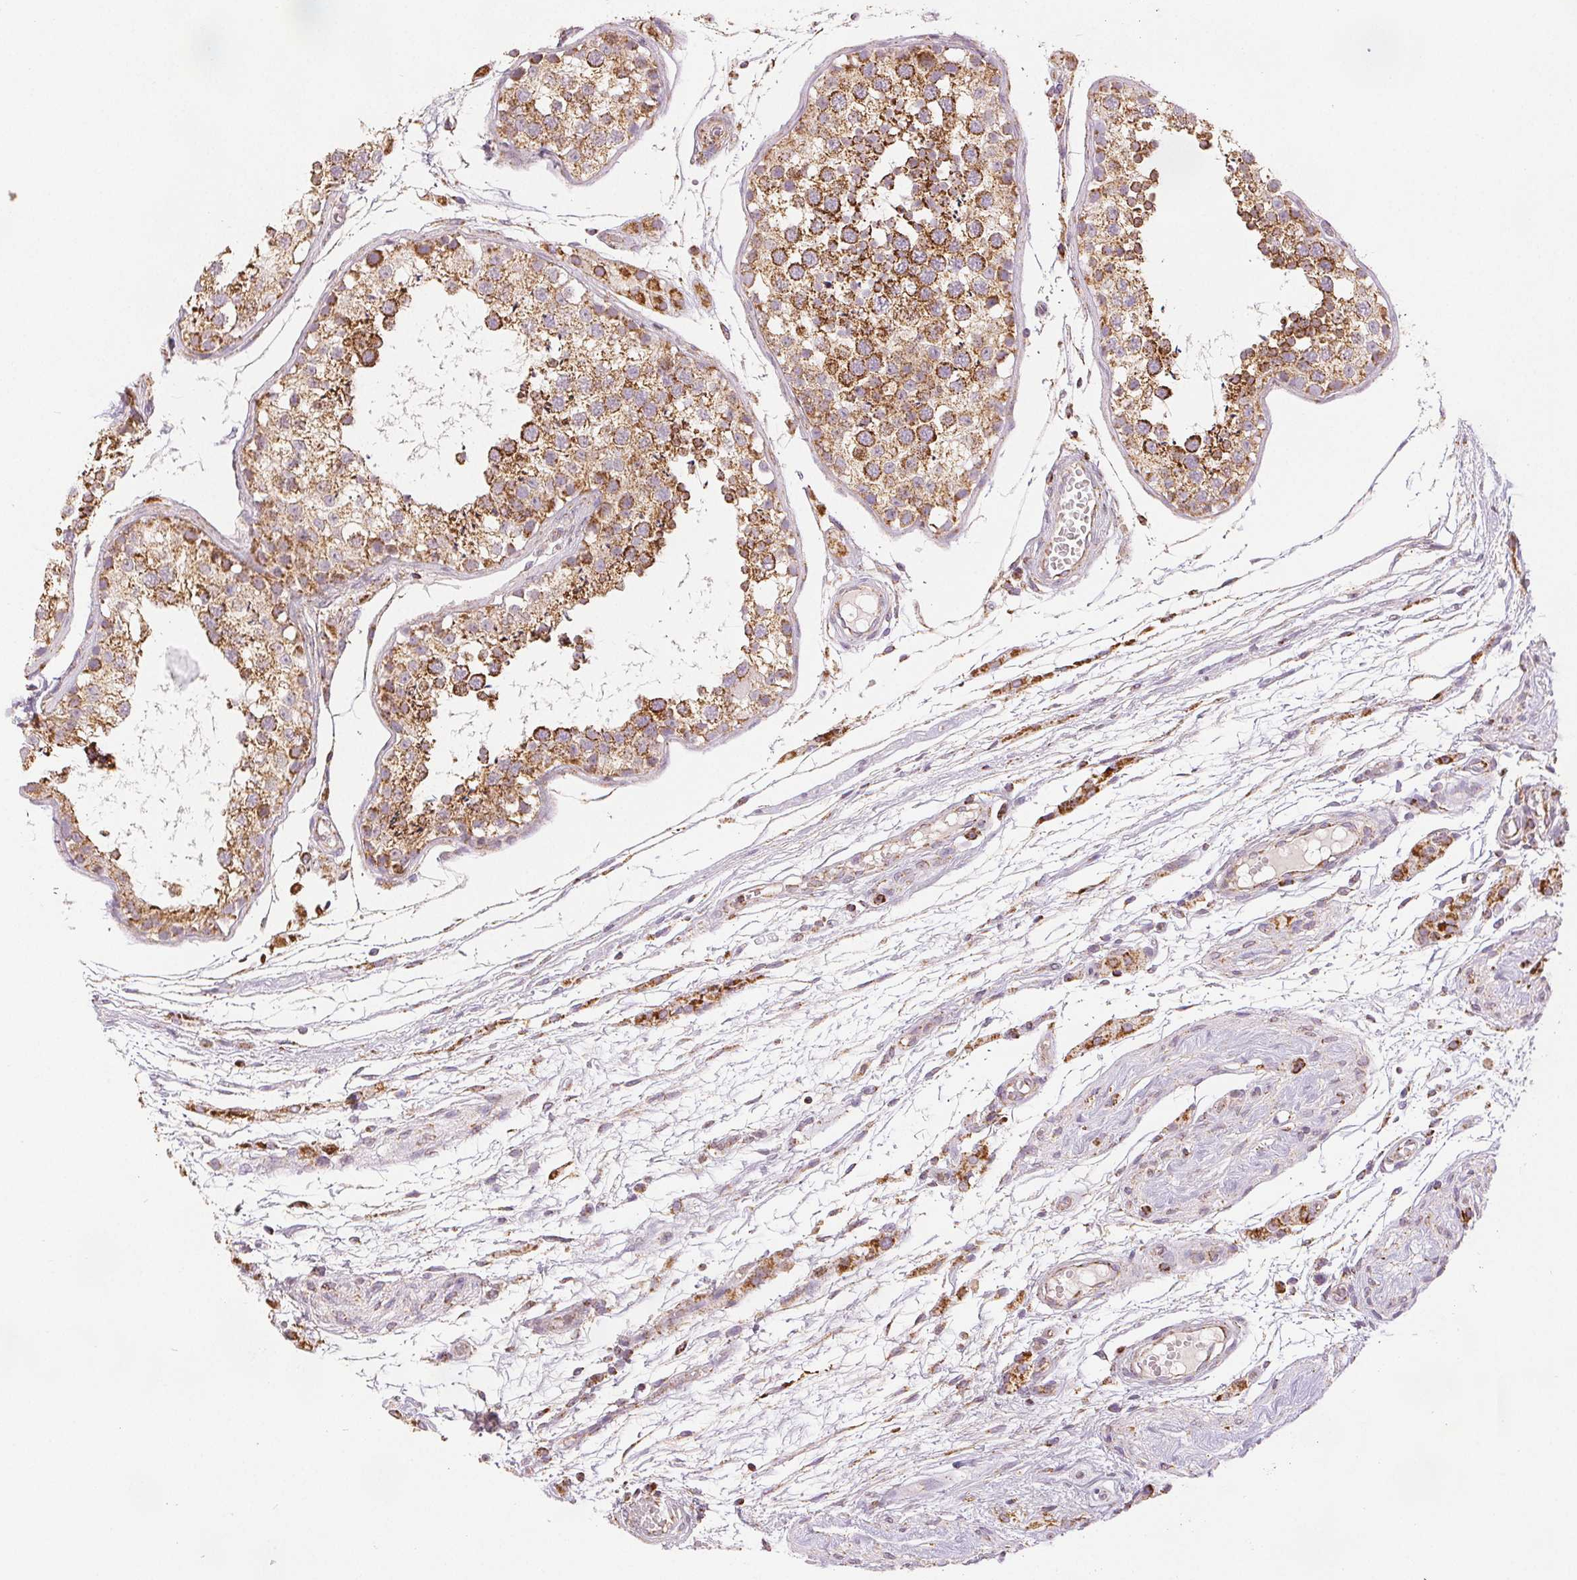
{"staining": {"intensity": "strong", "quantity": "25%-75%", "location": "cytoplasmic/membranous"}, "tissue": "testis", "cell_type": "Cells in seminiferous ducts", "image_type": "normal", "snomed": [{"axis": "morphology", "description": "Normal tissue, NOS"}, {"axis": "morphology", "description": "Seminoma, NOS"}, {"axis": "topography", "description": "Testis"}], "caption": "A histopathology image showing strong cytoplasmic/membranous expression in approximately 25%-75% of cells in seminiferous ducts in benign testis, as visualized by brown immunohistochemical staining.", "gene": "SDHB", "patient": {"sex": "male", "age": 29}}